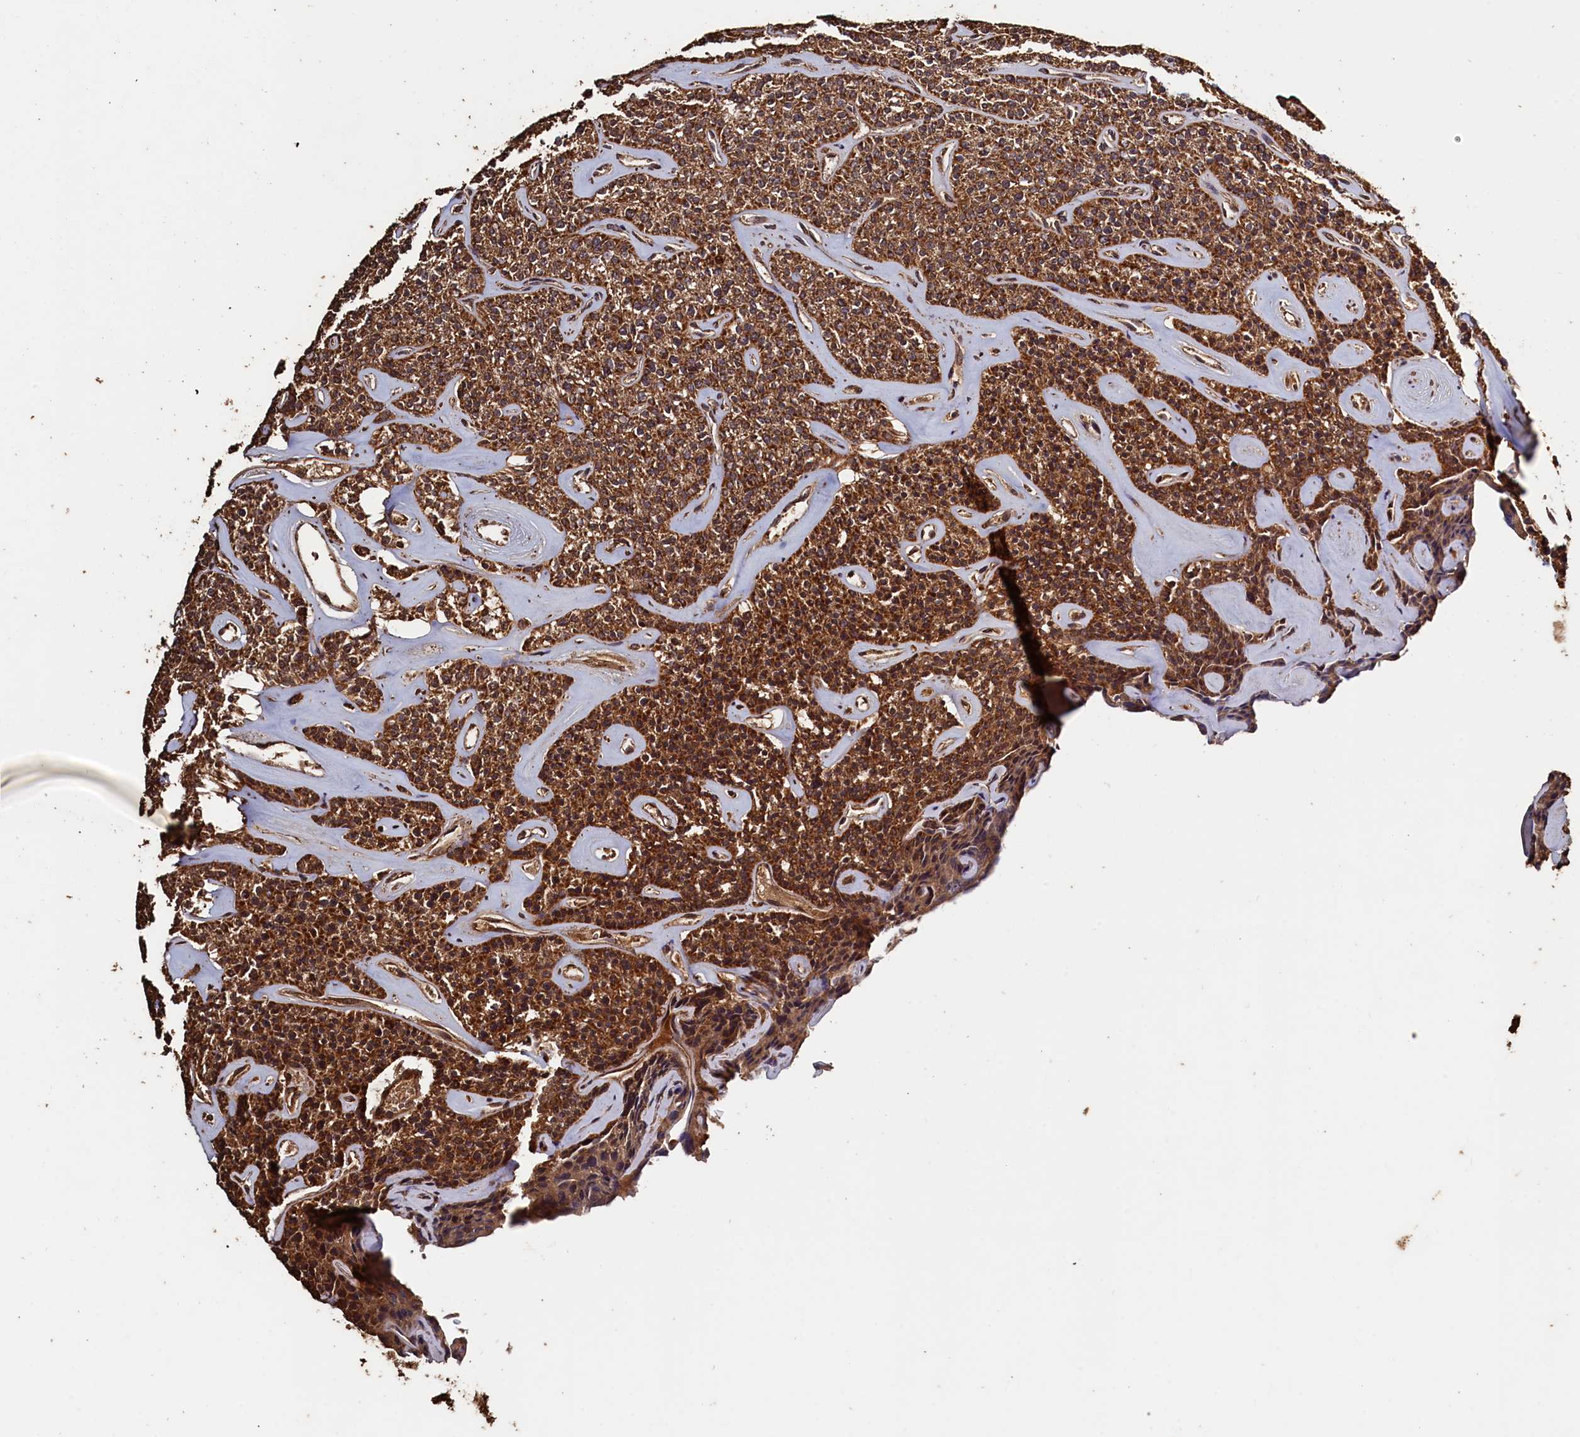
{"staining": {"intensity": "strong", "quantity": ">75%", "location": "cytoplasmic/membranous"}, "tissue": "parathyroid gland", "cell_type": "Glandular cells", "image_type": "normal", "snomed": [{"axis": "morphology", "description": "Normal tissue, NOS"}, {"axis": "topography", "description": "Parathyroid gland"}], "caption": "Glandular cells demonstrate high levels of strong cytoplasmic/membranous positivity in about >75% of cells in normal human parathyroid gland. (DAB (3,3'-diaminobenzidine) = brown stain, brightfield microscopy at high magnification).", "gene": "SNX33", "patient": {"sex": "male", "age": 46}}